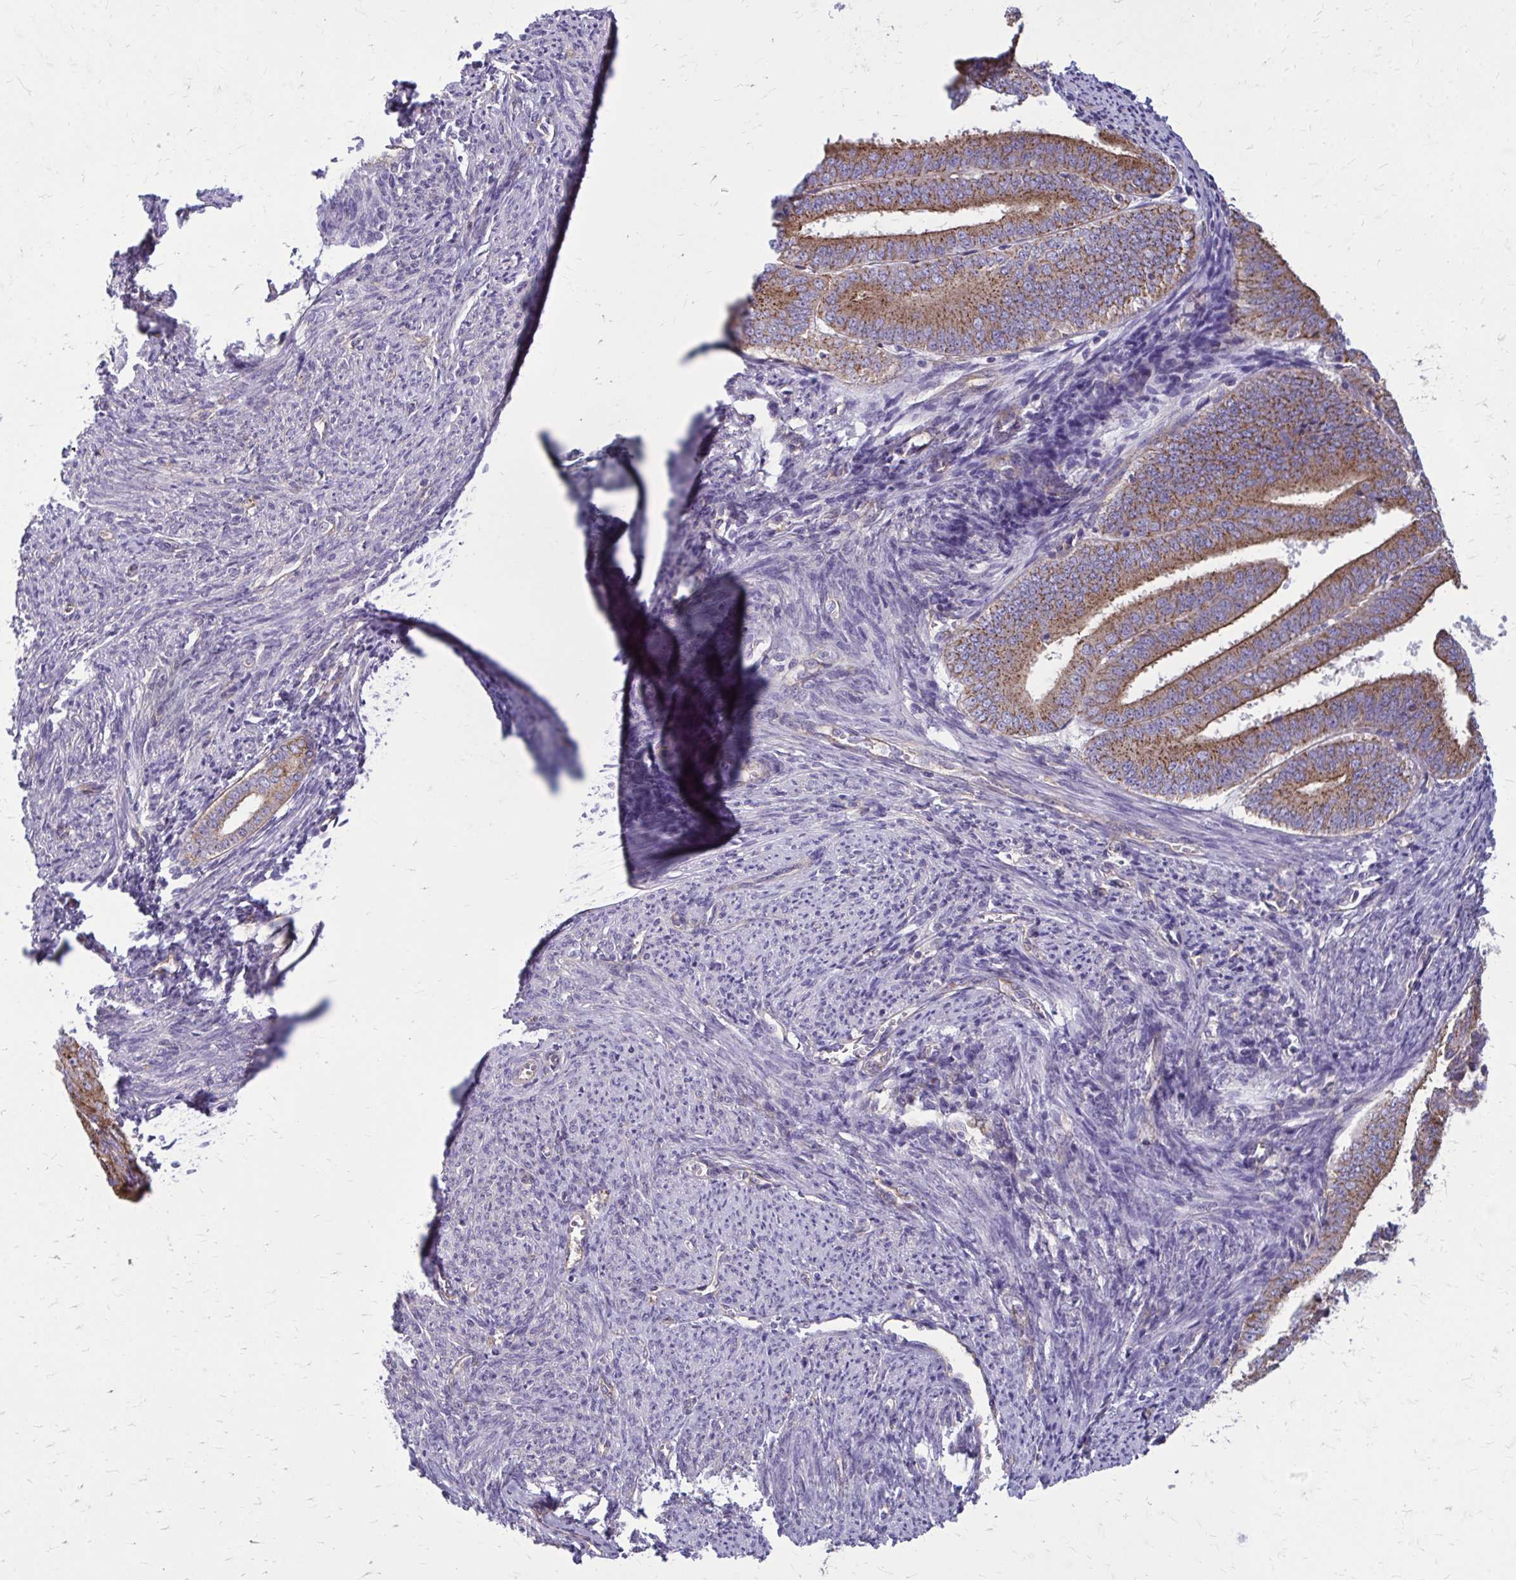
{"staining": {"intensity": "moderate", "quantity": ">75%", "location": "cytoplasmic/membranous"}, "tissue": "endometrial cancer", "cell_type": "Tumor cells", "image_type": "cancer", "snomed": [{"axis": "morphology", "description": "Adenocarcinoma, NOS"}, {"axis": "topography", "description": "Endometrium"}], "caption": "Adenocarcinoma (endometrial) stained with immunohistochemistry displays moderate cytoplasmic/membranous staining in approximately >75% of tumor cells. (Brightfield microscopy of DAB IHC at high magnification).", "gene": "CLTA", "patient": {"sex": "female", "age": 63}}